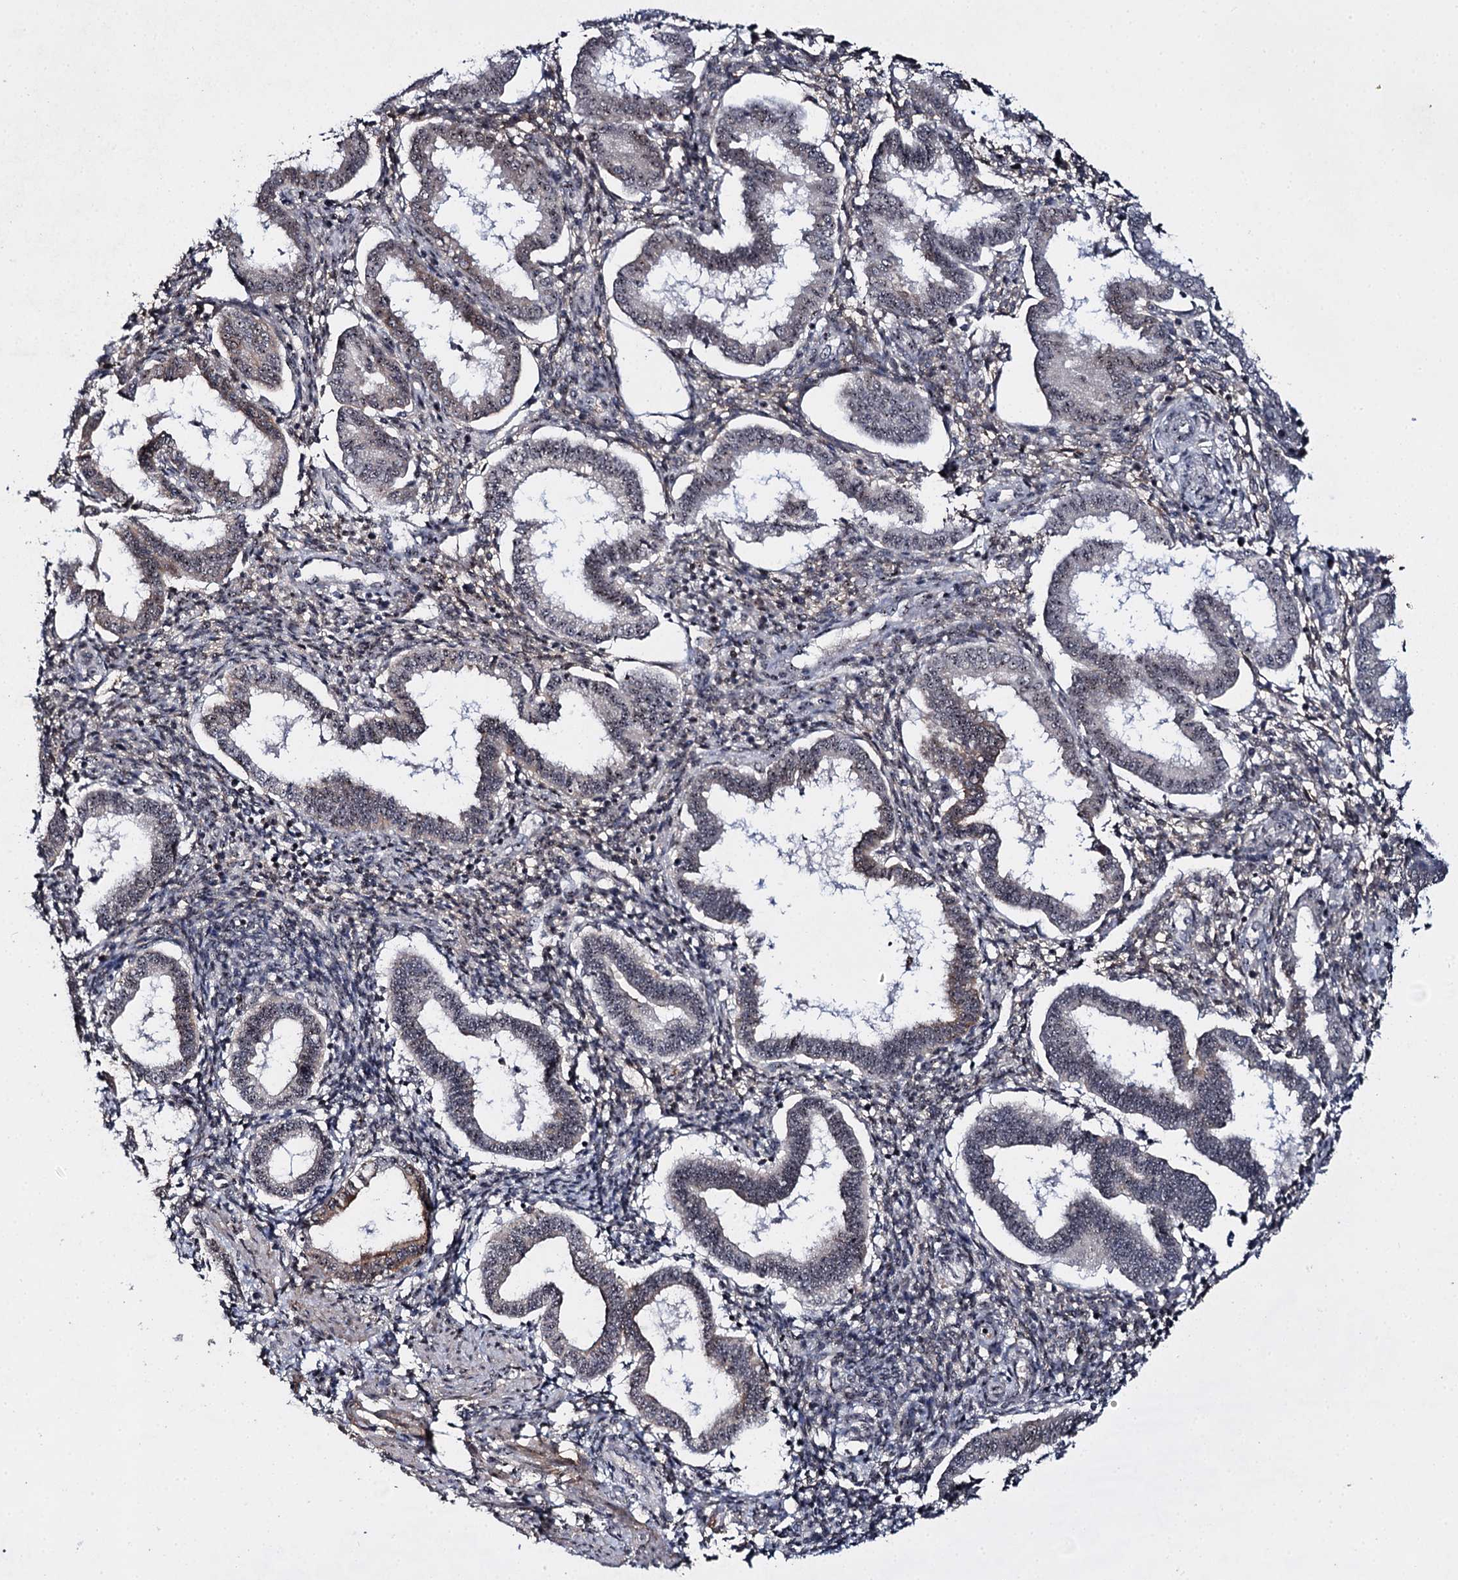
{"staining": {"intensity": "weak", "quantity": "<25%", "location": "cytoplasmic/membranous,nuclear"}, "tissue": "endometrium", "cell_type": "Cells in endometrial stroma", "image_type": "normal", "snomed": [{"axis": "morphology", "description": "Normal tissue, NOS"}, {"axis": "topography", "description": "Endometrium"}], "caption": "High power microscopy micrograph of an immunohistochemistry (IHC) histopathology image of normal endometrium, revealing no significant positivity in cells in endometrial stroma.", "gene": "SUPT20H", "patient": {"sex": "female", "age": 24}}